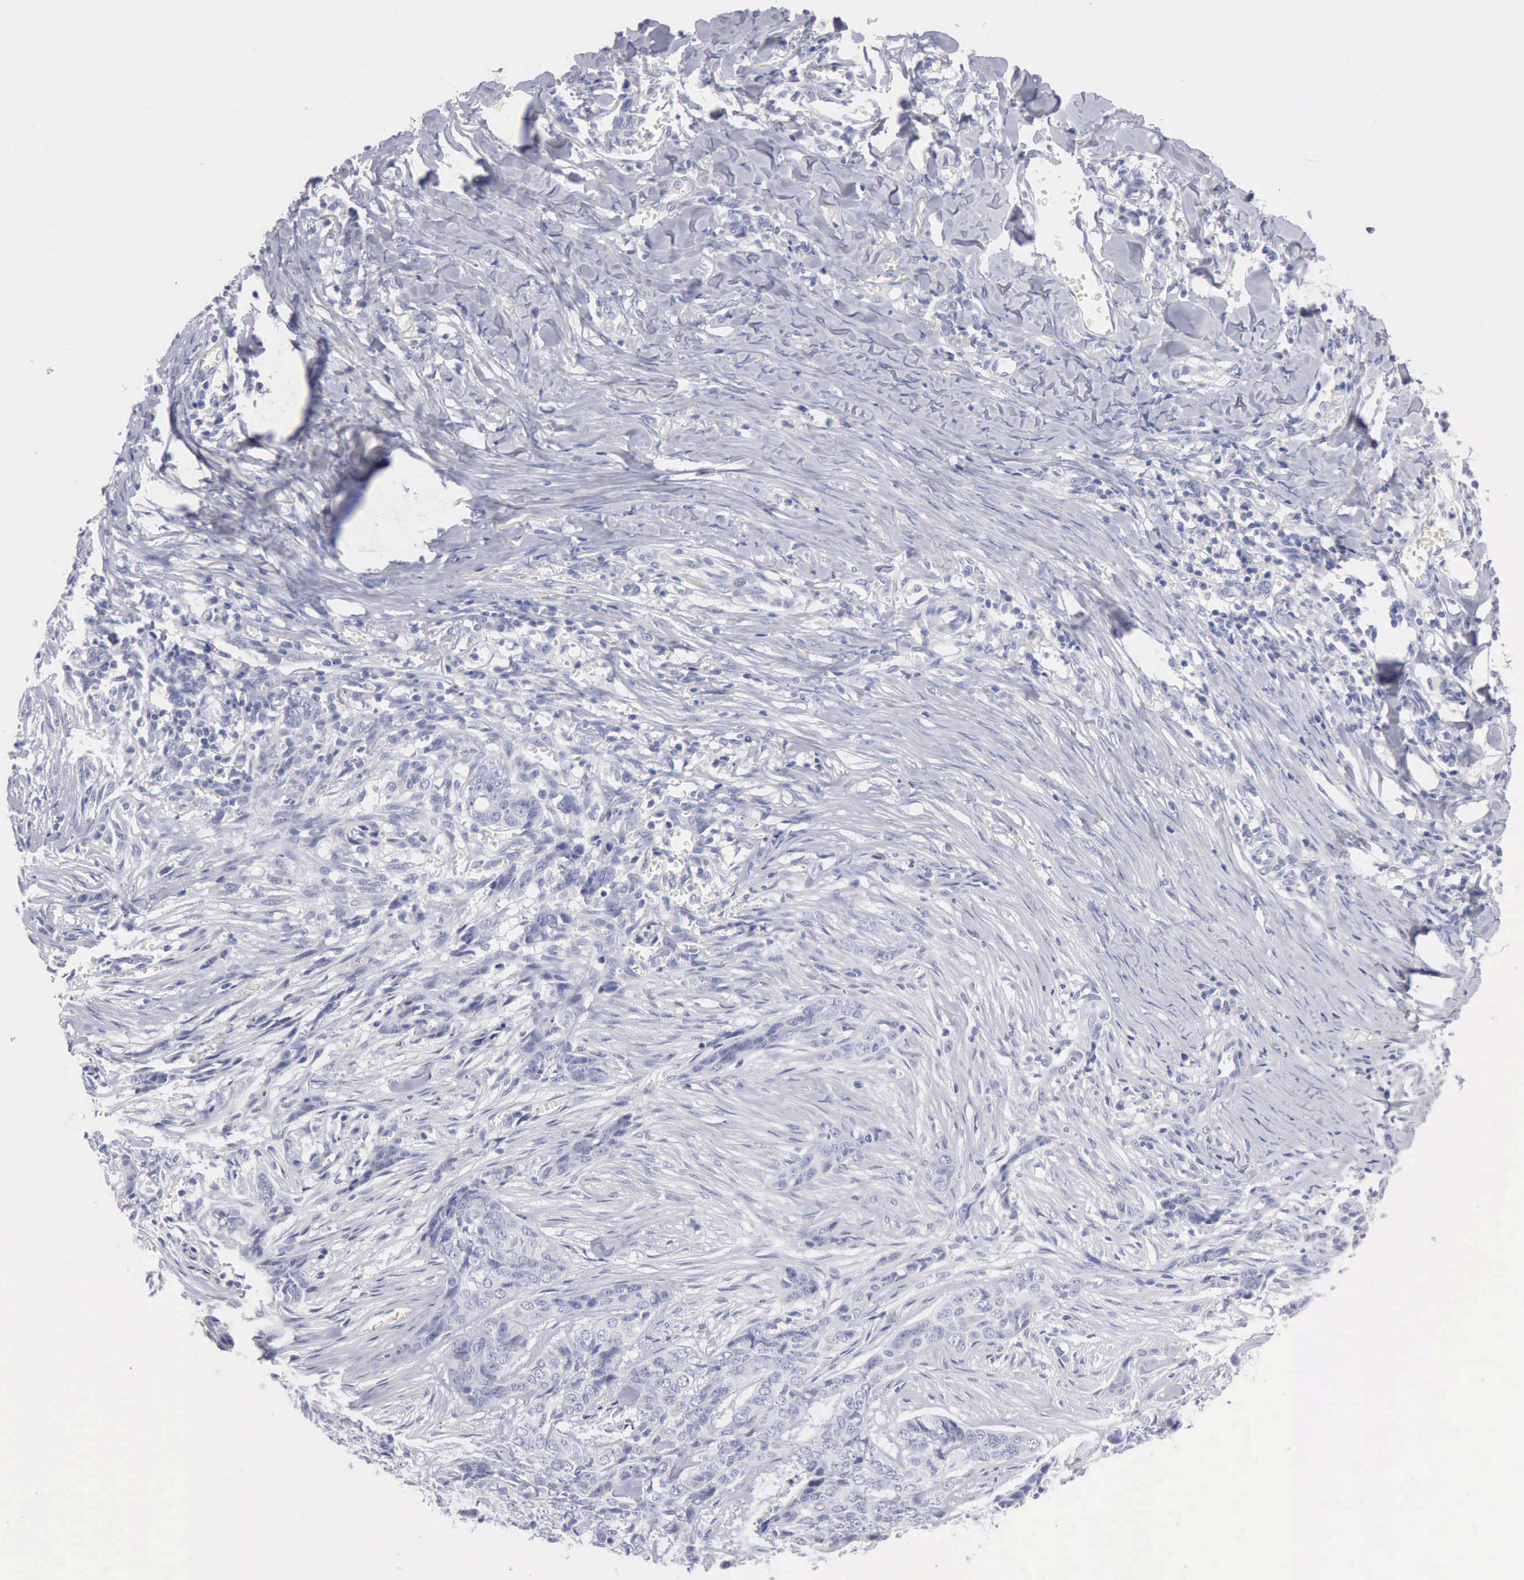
{"staining": {"intensity": "negative", "quantity": "none", "location": "none"}, "tissue": "skin cancer", "cell_type": "Tumor cells", "image_type": "cancer", "snomed": [{"axis": "morphology", "description": "Normal tissue, NOS"}, {"axis": "morphology", "description": "Basal cell carcinoma"}, {"axis": "topography", "description": "Skin"}], "caption": "A histopathology image of basal cell carcinoma (skin) stained for a protein displays no brown staining in tumor cells. (IHC, brightfield microscopy, high magnification).", "gene": "ANGEL1", "patient": {"sex": "female", "age": 65}}